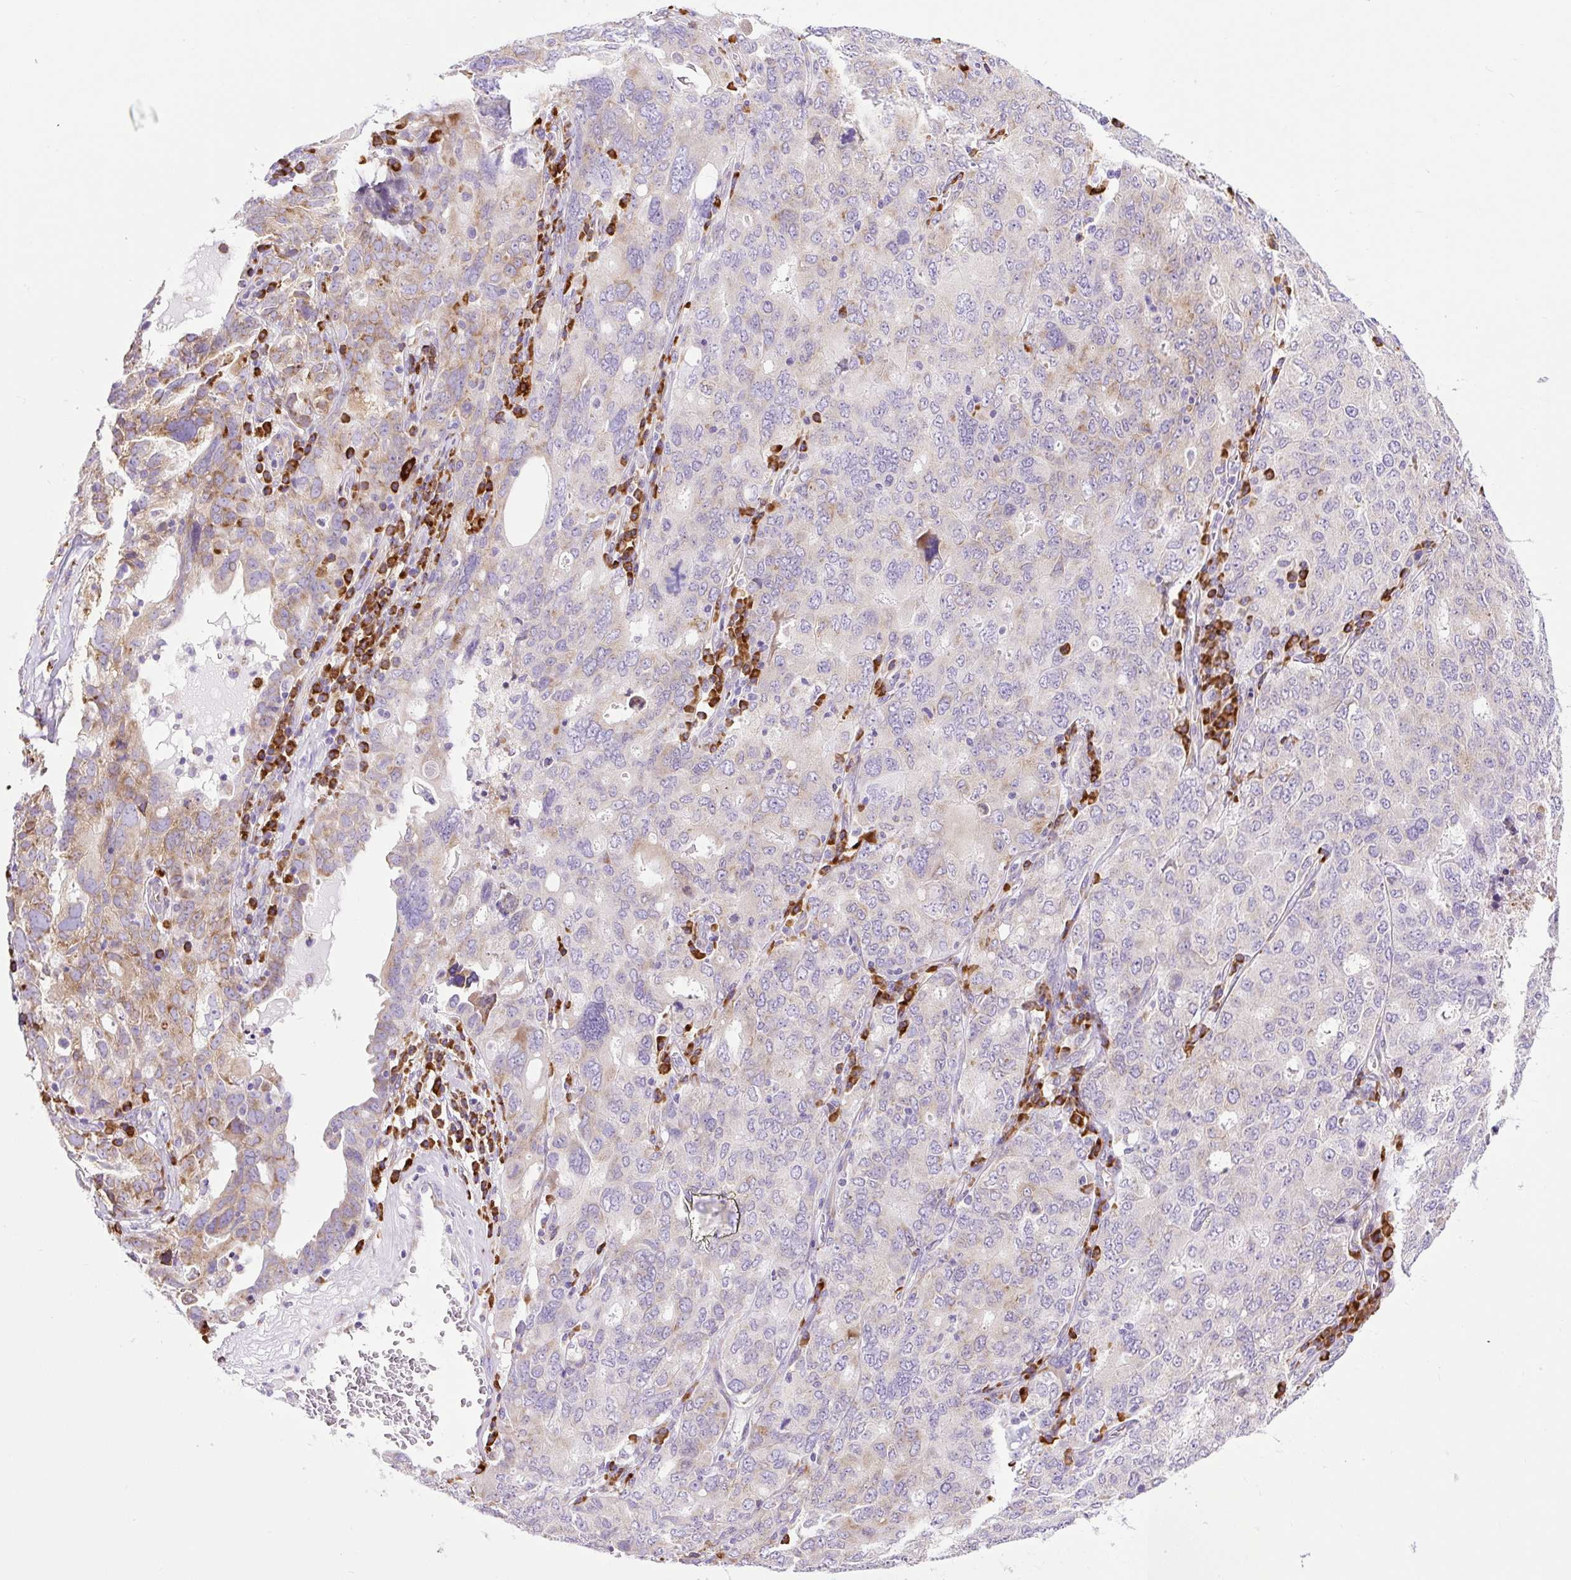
{"staining": {"intensity": "moderate", "quantity": "25%-75%", "location": "cytoplasmic/membranous"}, "tissue": "ovarian cancer", "cell_type": "Tumor cells", "image_type": "cancer", "snomed": [{"axis": "morphology", "description": "Carcinoma, endometroid"}, {"axis": "topography", "description": "Ovary"}], "caption": "An immunohistochemistry (IHC) micrograph of tumor tissue is shown. Protein staining in brown shows moderate cytoplasmic/membranous positivity in ovarian cancer within tumor cells.", "gene": "DDOST", "patient": {"sex": "female", "age": 62}}